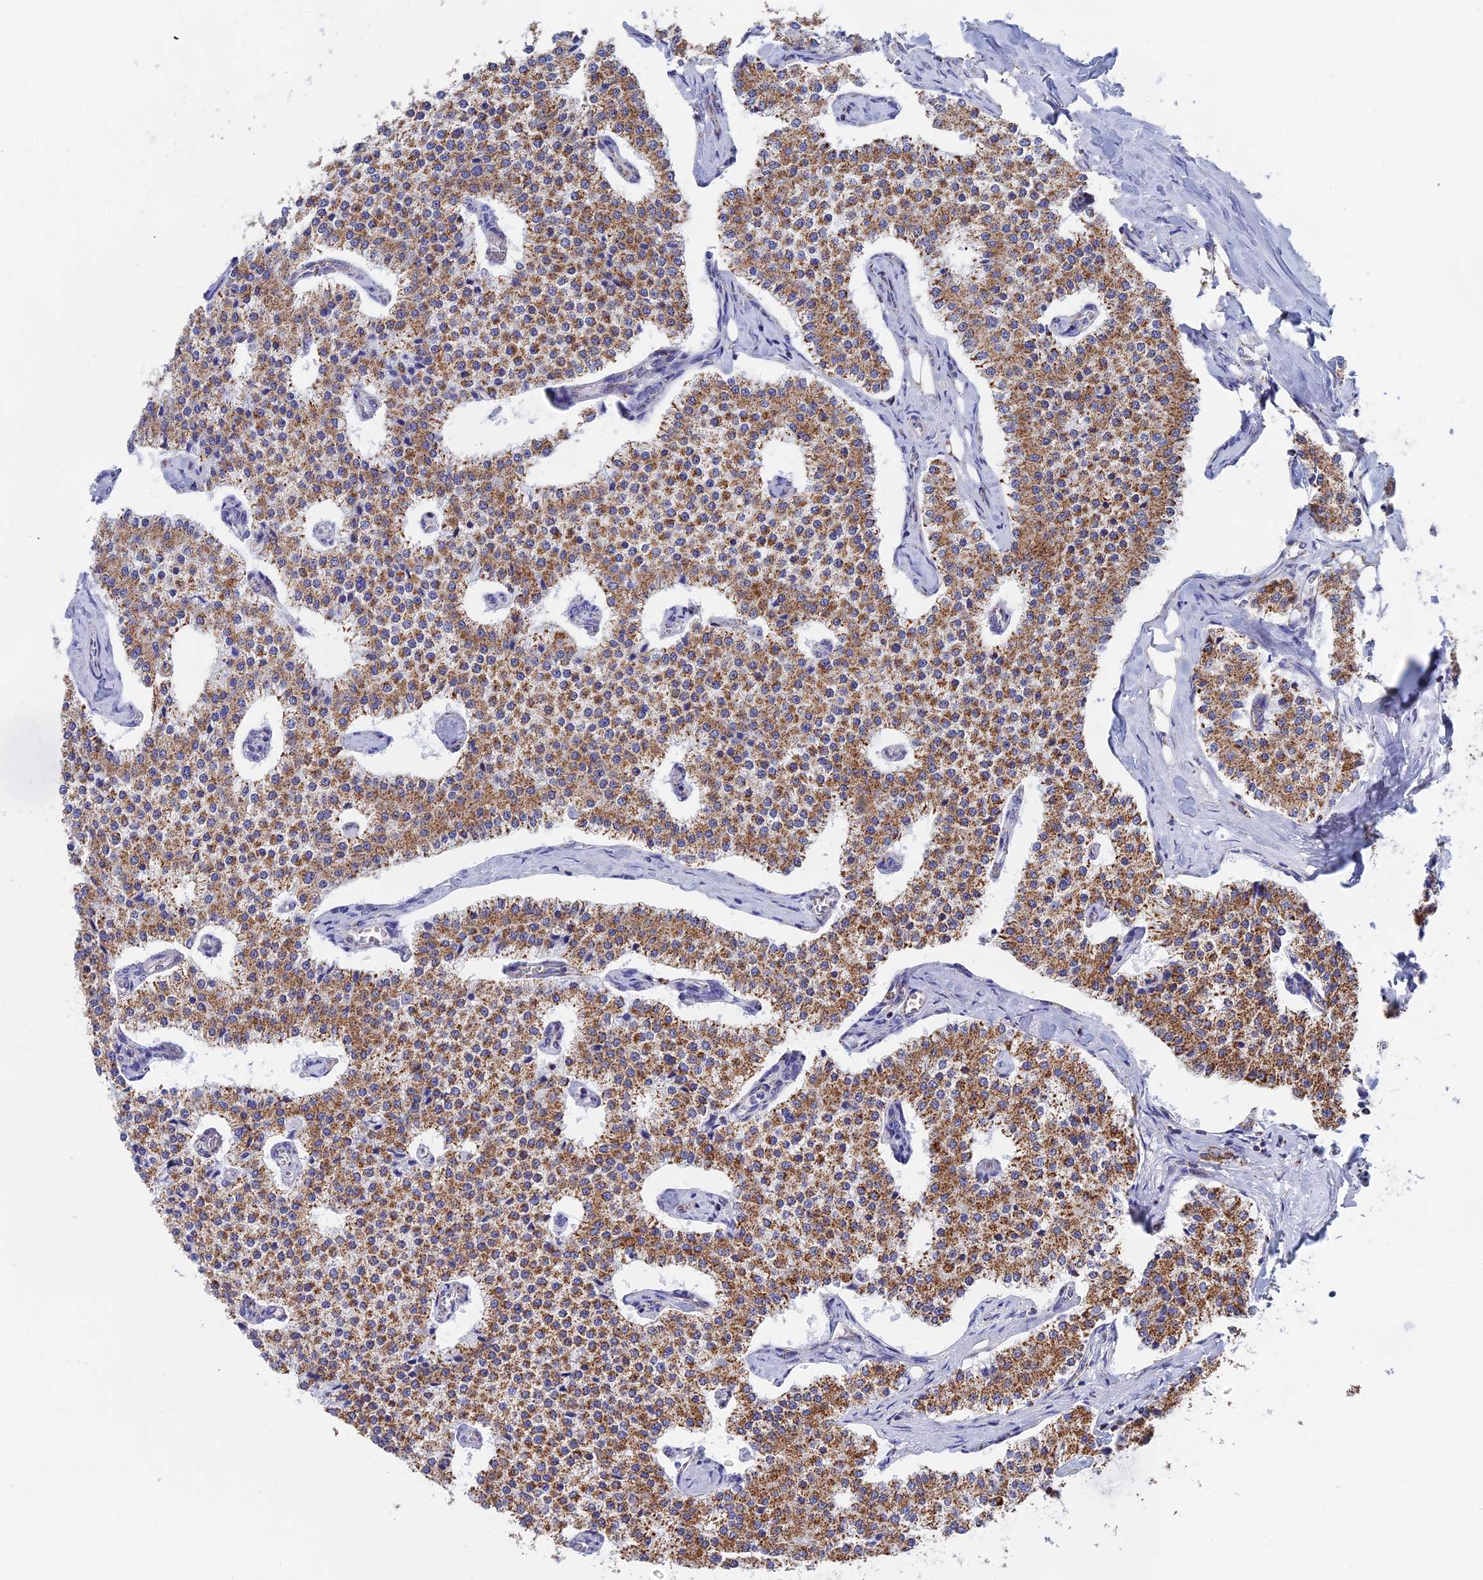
{"staining": {"intensity": "moderate", "quantity": ">75%", "location": "cytoplasmic/membranous"}, "tissue": "carcinoid", "cell_type": "Tumor cells", "image_type": "cancer", "snomed": [{"axis": "morphology", "description": "Carcinoid, malignant, NOS"}, {"axis": "topography", "description": "Colon"}], "caption": "Immunohistochemical staining of human carcinoid (malignant) displays medium levels of moderate cytoplasmic/membranous protein expression in approximately >75% of tumor cells.", "gene": "CDC16", "patient": {"sex": "female", "age": 52}}